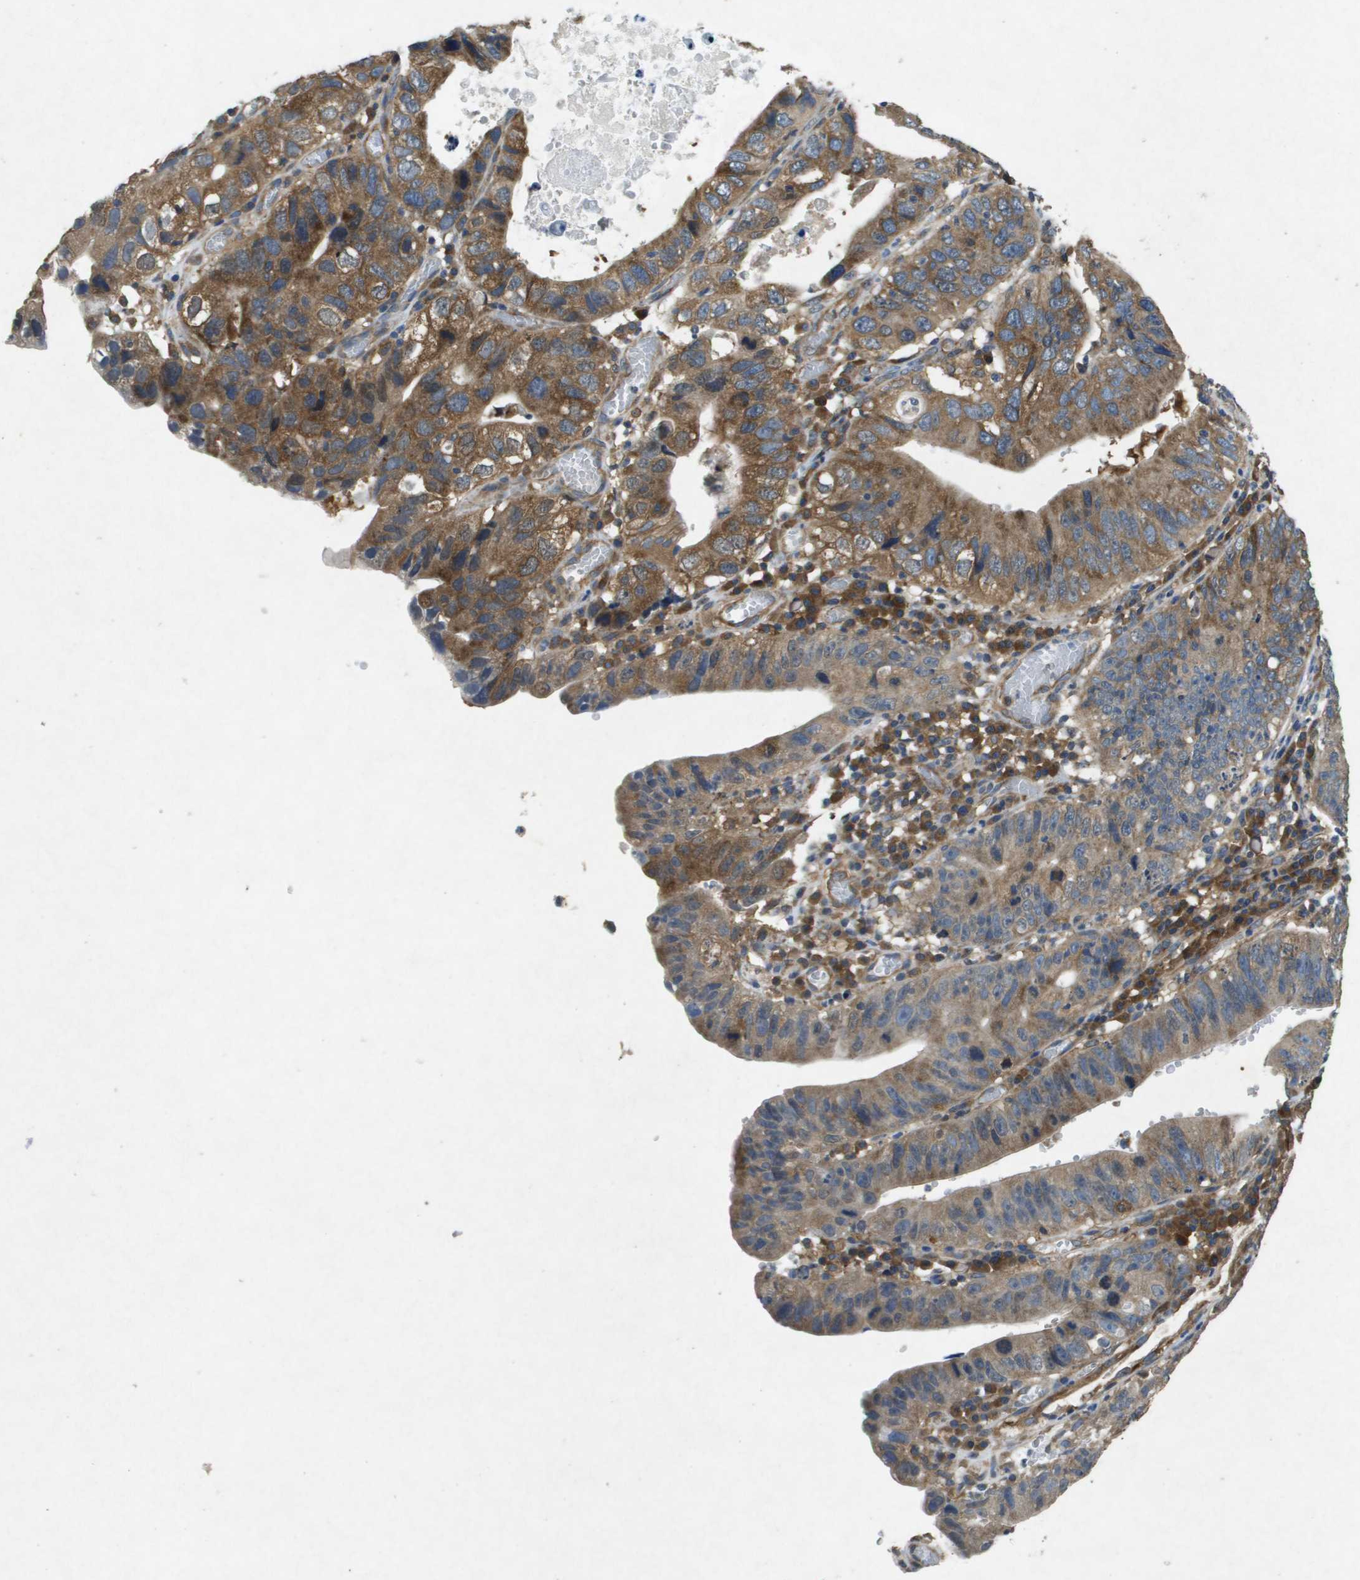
{"staining": {"intensity": "moderate", "quantity": ">75%", "location": "cytoplasmic/membranous"}, "tissue": "stomach cancer", "cell_type": "Tumor cells", "image_type": "cancer", "snomed": [{"axis": "morphology", "description": "Adenocarcinoma, NOS"}, {"axis": "topography", "description": "Stomach"}], "caption": "Stomach cancer stained with DAB immunohistochemistry (IHC) demonstrates medium levels of moderate cytoplasmic/membranous expression in about >75% of tumor cells. Nuclei are stained in blue.", "gene": "PTPRT", "patient": {"sex": "male", "age": 59}}